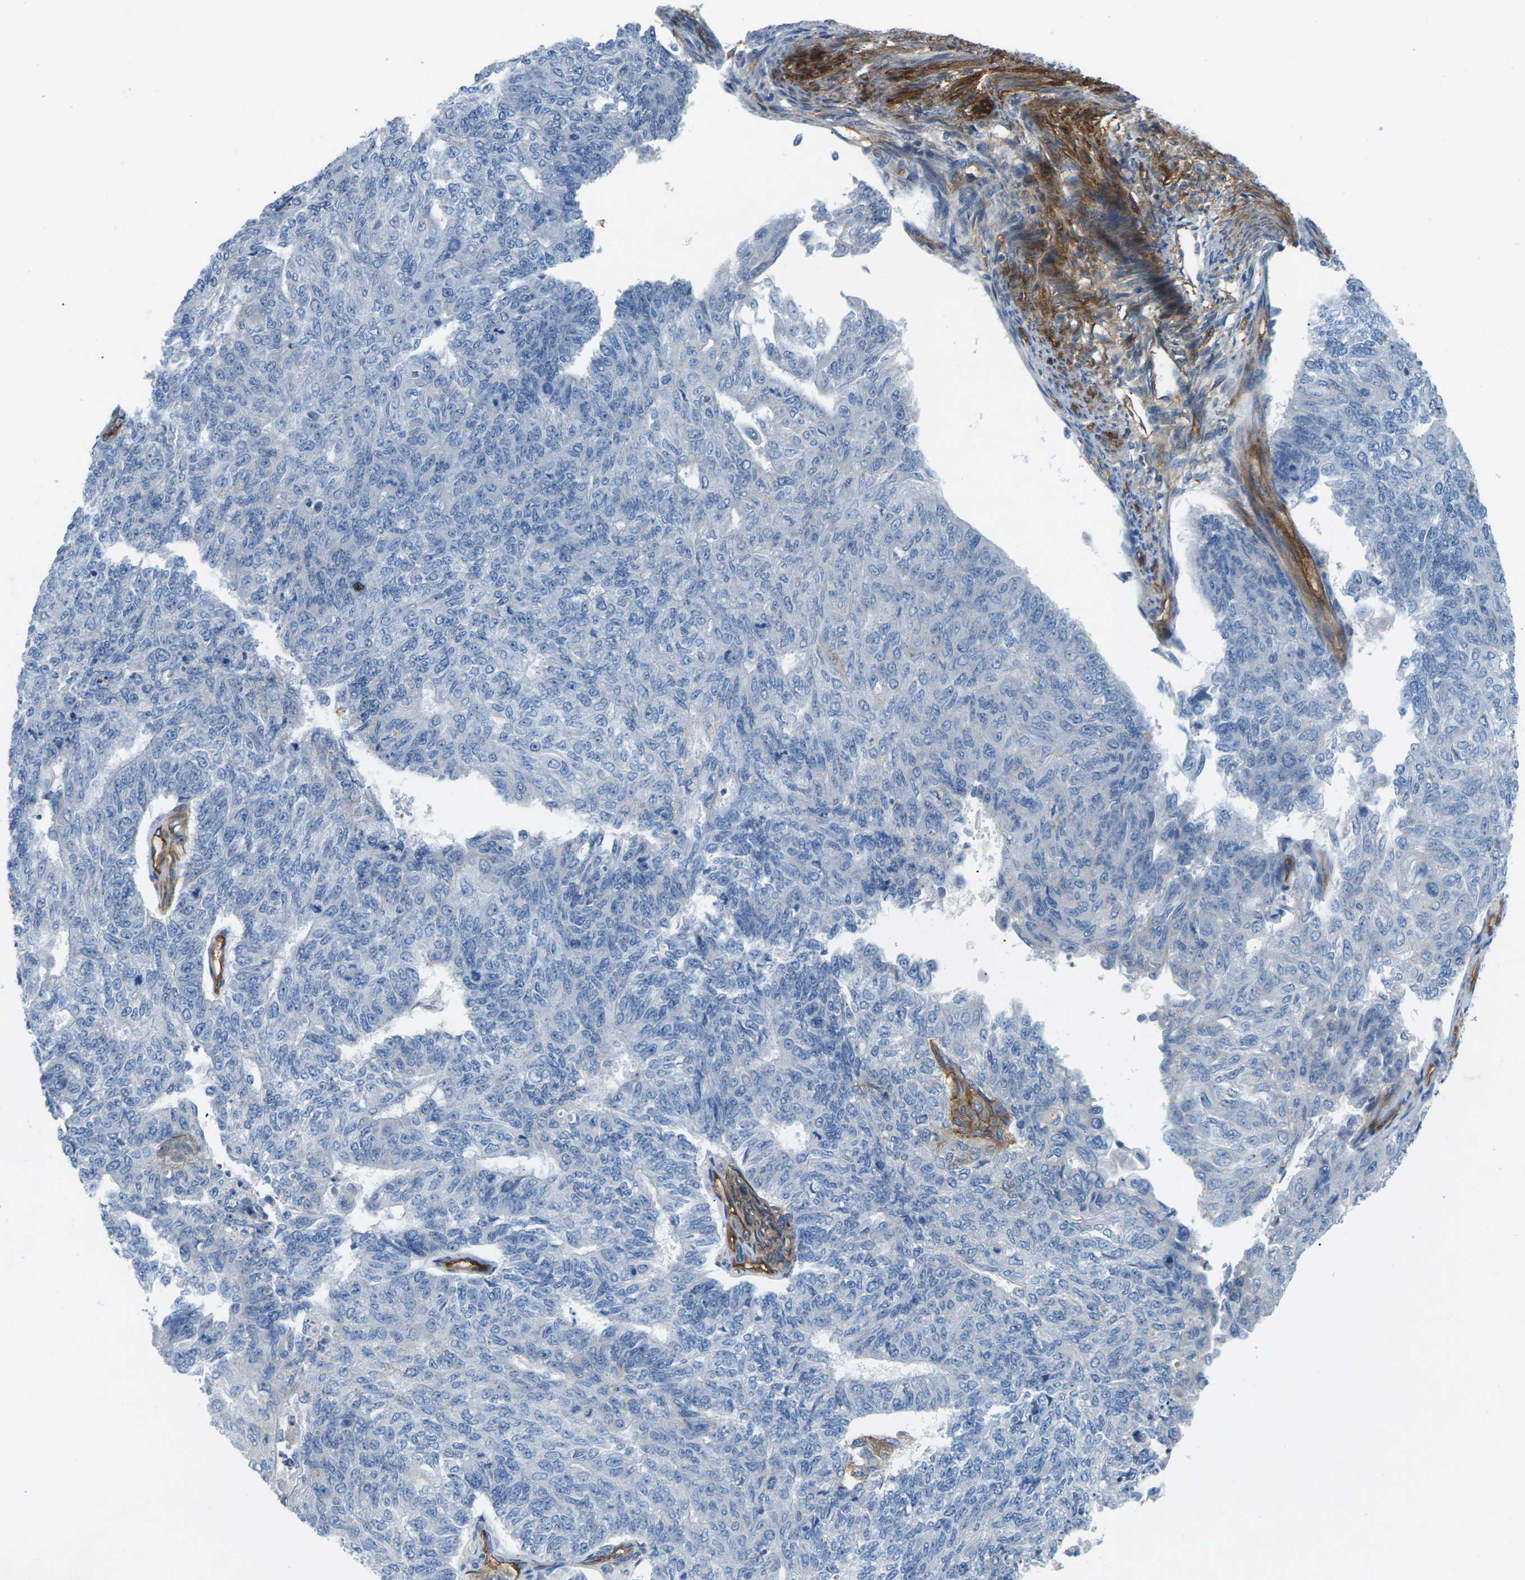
{"staining": {"intensity": "negative", "quantity": "none", "location": "none"}, "tissue": "endometrial cancer", "cell_type": "Tumor cells", "image_type": "cancer", "snomed": [{"axis": "morphology", "description": "Adenocarcinoma, NOS"}, {"axis": "topography", "description": "Endometrium"}], "caption": "Photomicrograph shows no protein positivity in tumor cells of adenocarcinoma (endometrial) tissue.", "gene": "ITGA5", "patient": {"sex": "female", "age": 32}}